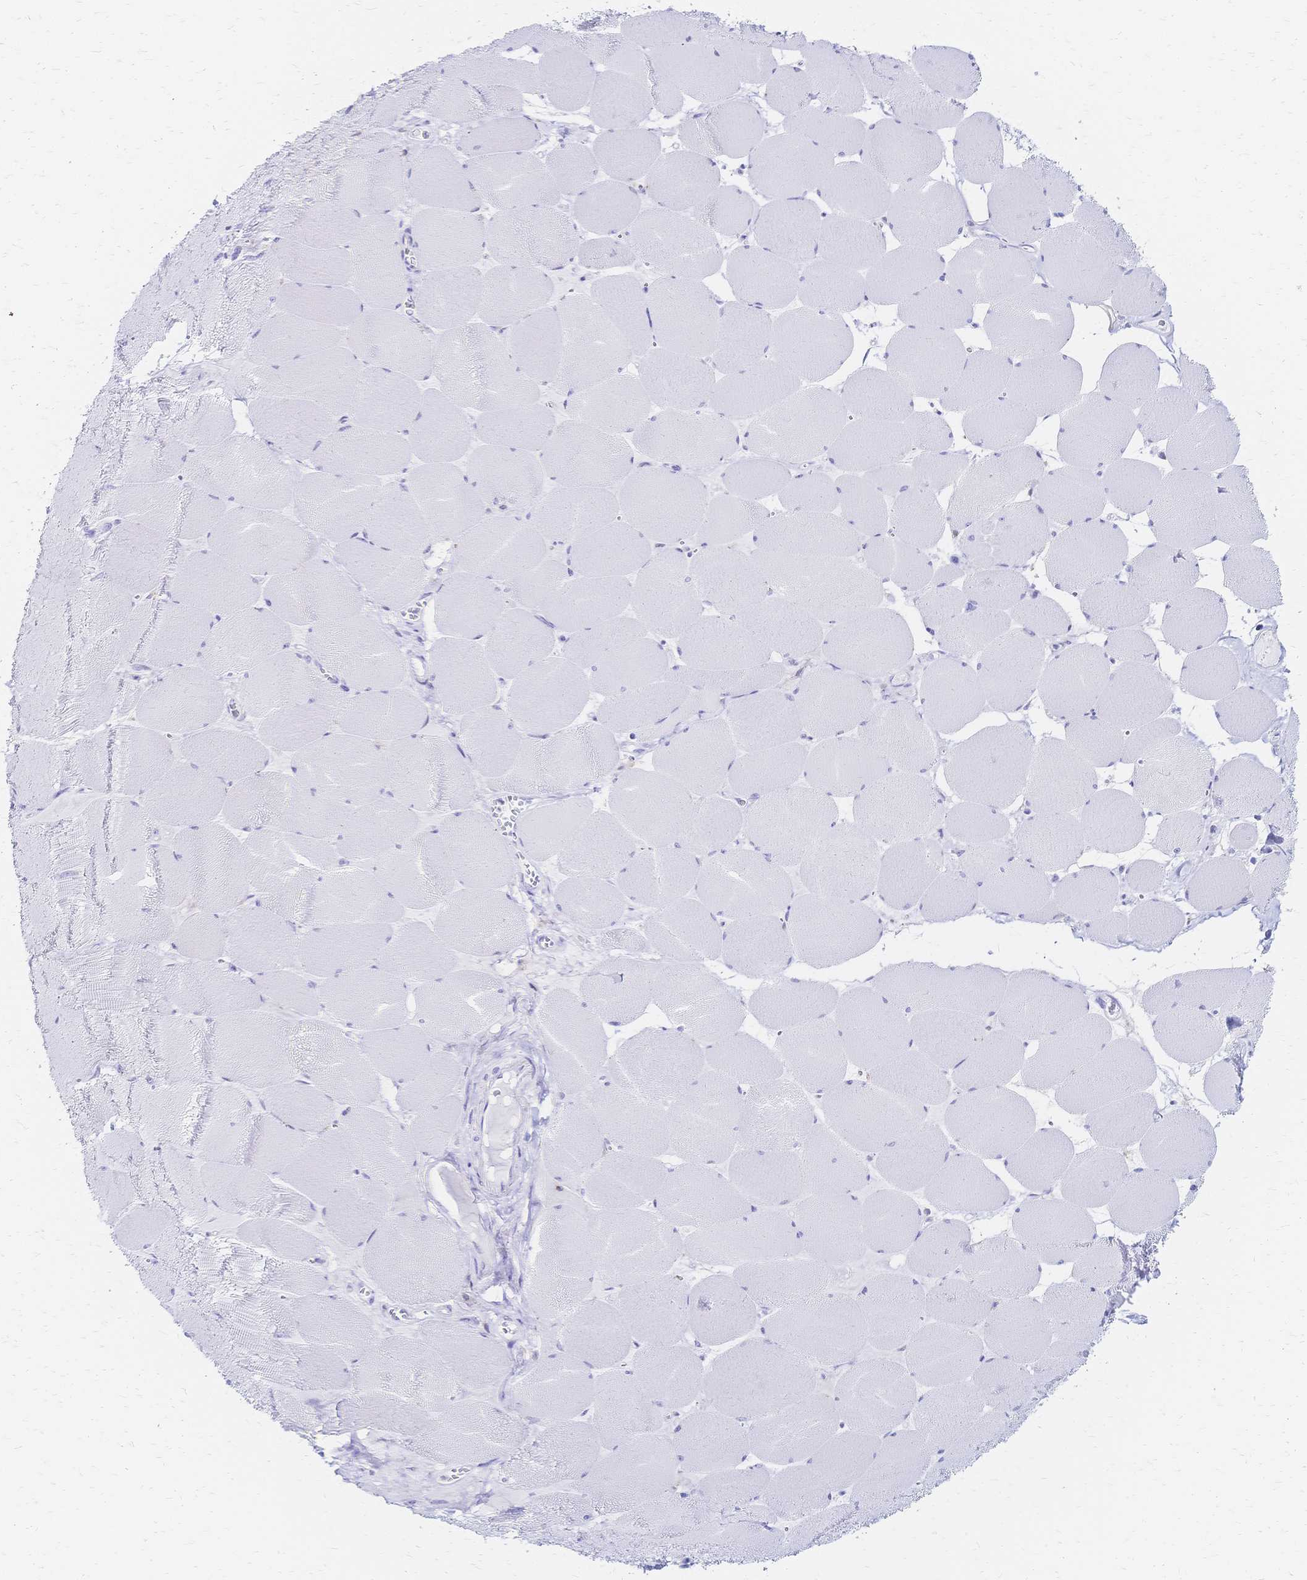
{"staining": {"intensity": "negative", "quantity": "none", "location": "none"}, "tissue": "skeletal muscle", "cell_type": "Myocytes", "image_type": "normal", "snomed": [{"axis": "morphology", "description": "Normal tissue, NOS"}, {"axis": "topography", "description": "Skeletal muscle"}], "caption": "Micrograph shows no protein staining in myocytes of normal skeletal muscle. (Brightfield microscopy of DAB (3,3'-diaminobenzidine) IHC at high magnification).", "gene": "SLC5A1", "patient": {"sex": "female", "age": 75}}